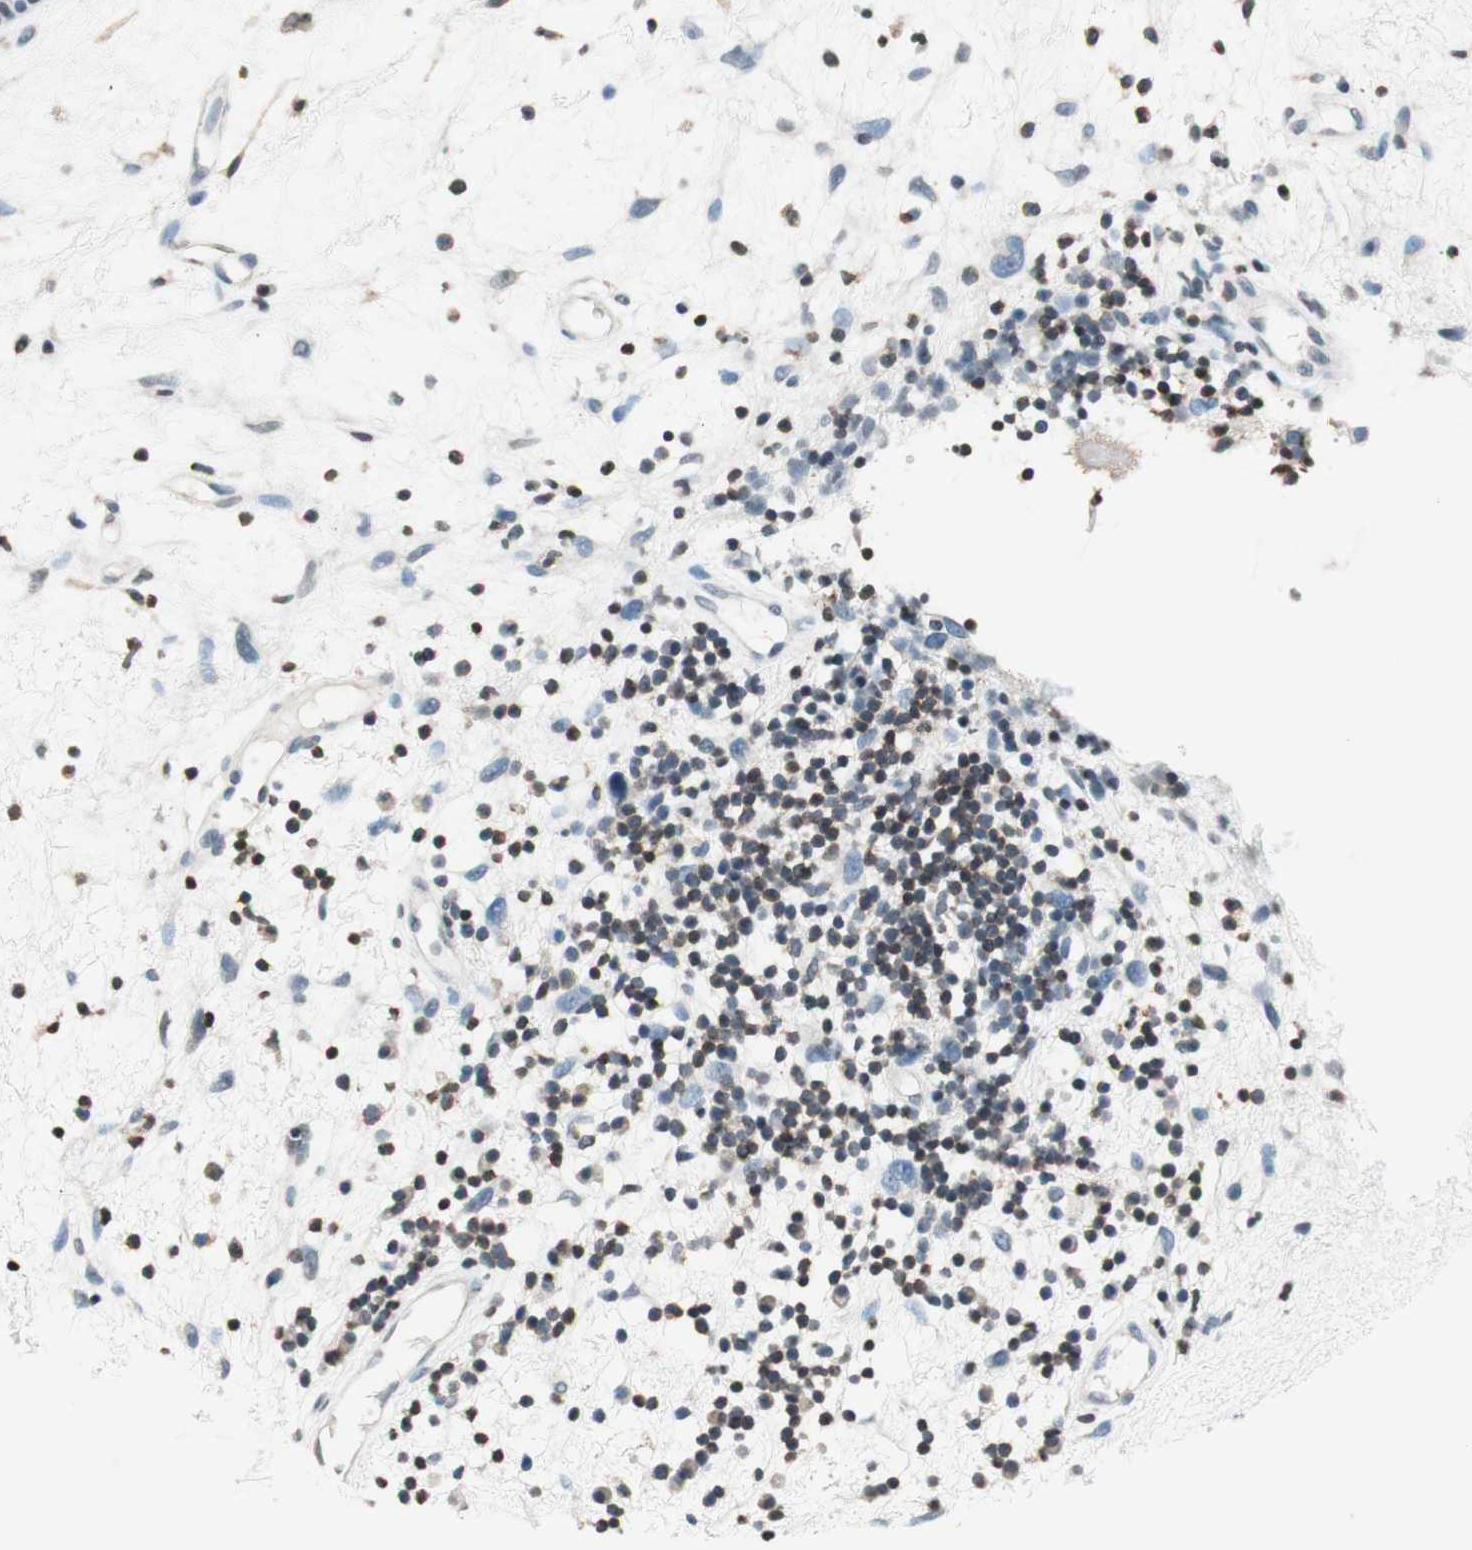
{"staining": {"intensity": "weak", "quantity": "<25%", "location": "cytoplasmic/membranous"}, "tissue": "nasopharynx", "cell_type": "Respiratory epithelial cells", "image_type": "normal", "snomed": [{"axis": "morphology", "description": "Normal tissue, NOS"}, {"axis": "morphology", "description": "Inflammation, NOS"}, {"axis": "topography", "description": "Nasopharynx"}], "caption": "IHC histopathology image of unremarkable nasopharynx: nasopharynx stained with DAB (3,3'-diaminobenzidine) demonstrates no significant protein staining in respiratory epithelial cells. (Brightfield microscopy of DAB immunohistochemistry (IHC) at high magnification).", "gene": "WIPF1", "patient": {"sex": "male", "age": 48}}